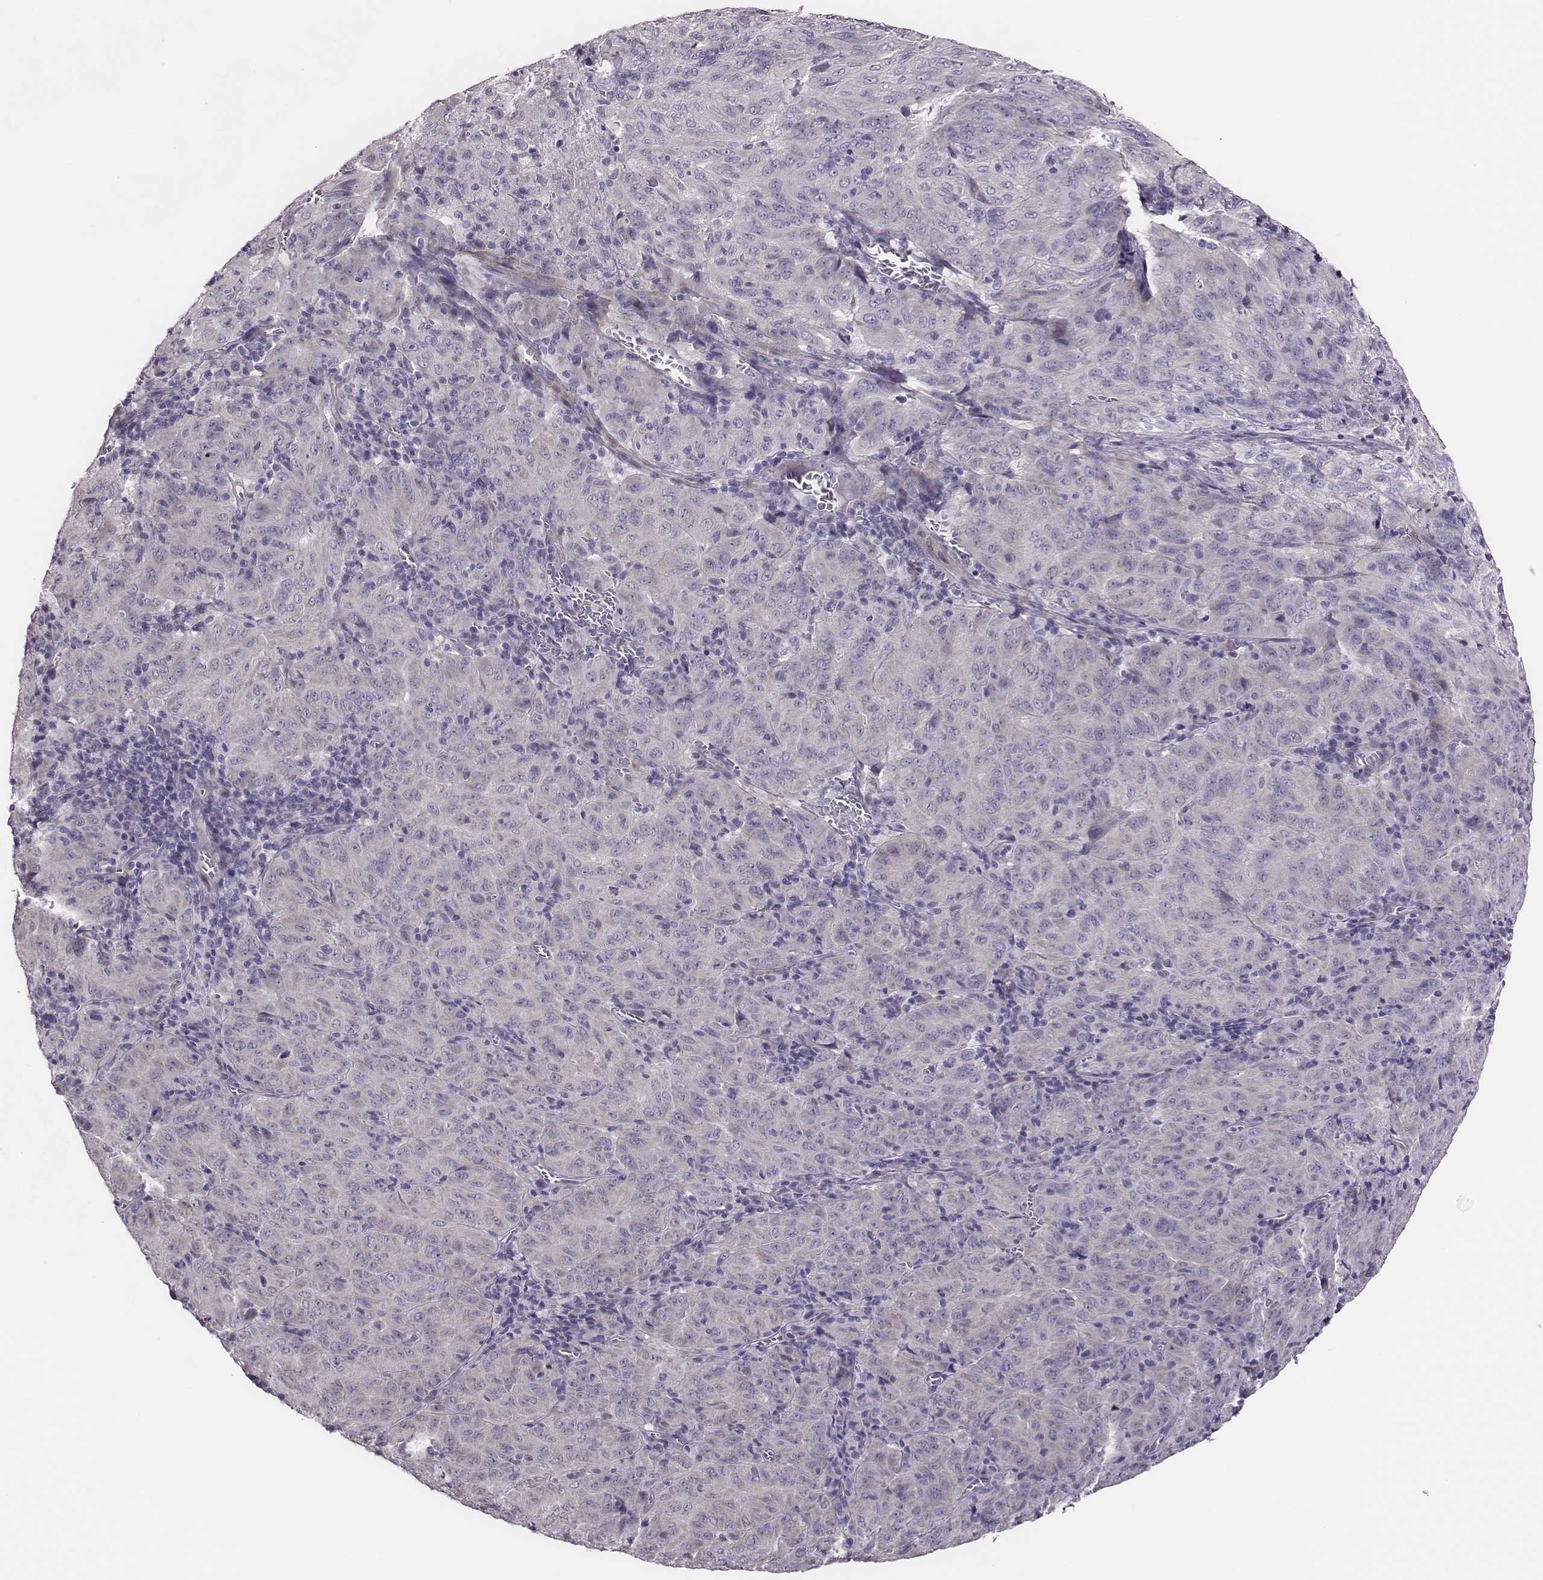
{"staining": {"intensity": "negative", "quantity": "none", "location": "none"}, "tissue": "pancreatic cancer", "cell_type": "Tumor cells", "image_type": "cancer", "snomed": [{"axis": "morphology", "description": "Adenocarcinoma, NOS"}, {"axis": "topography", "description": "Pancreas"}], "caption": "This is an IHC image of pancreatic cancer. There is no positivity in tumor cells.", "gene": "SCML2", "patient": {"sex": "male", "age": 63}}